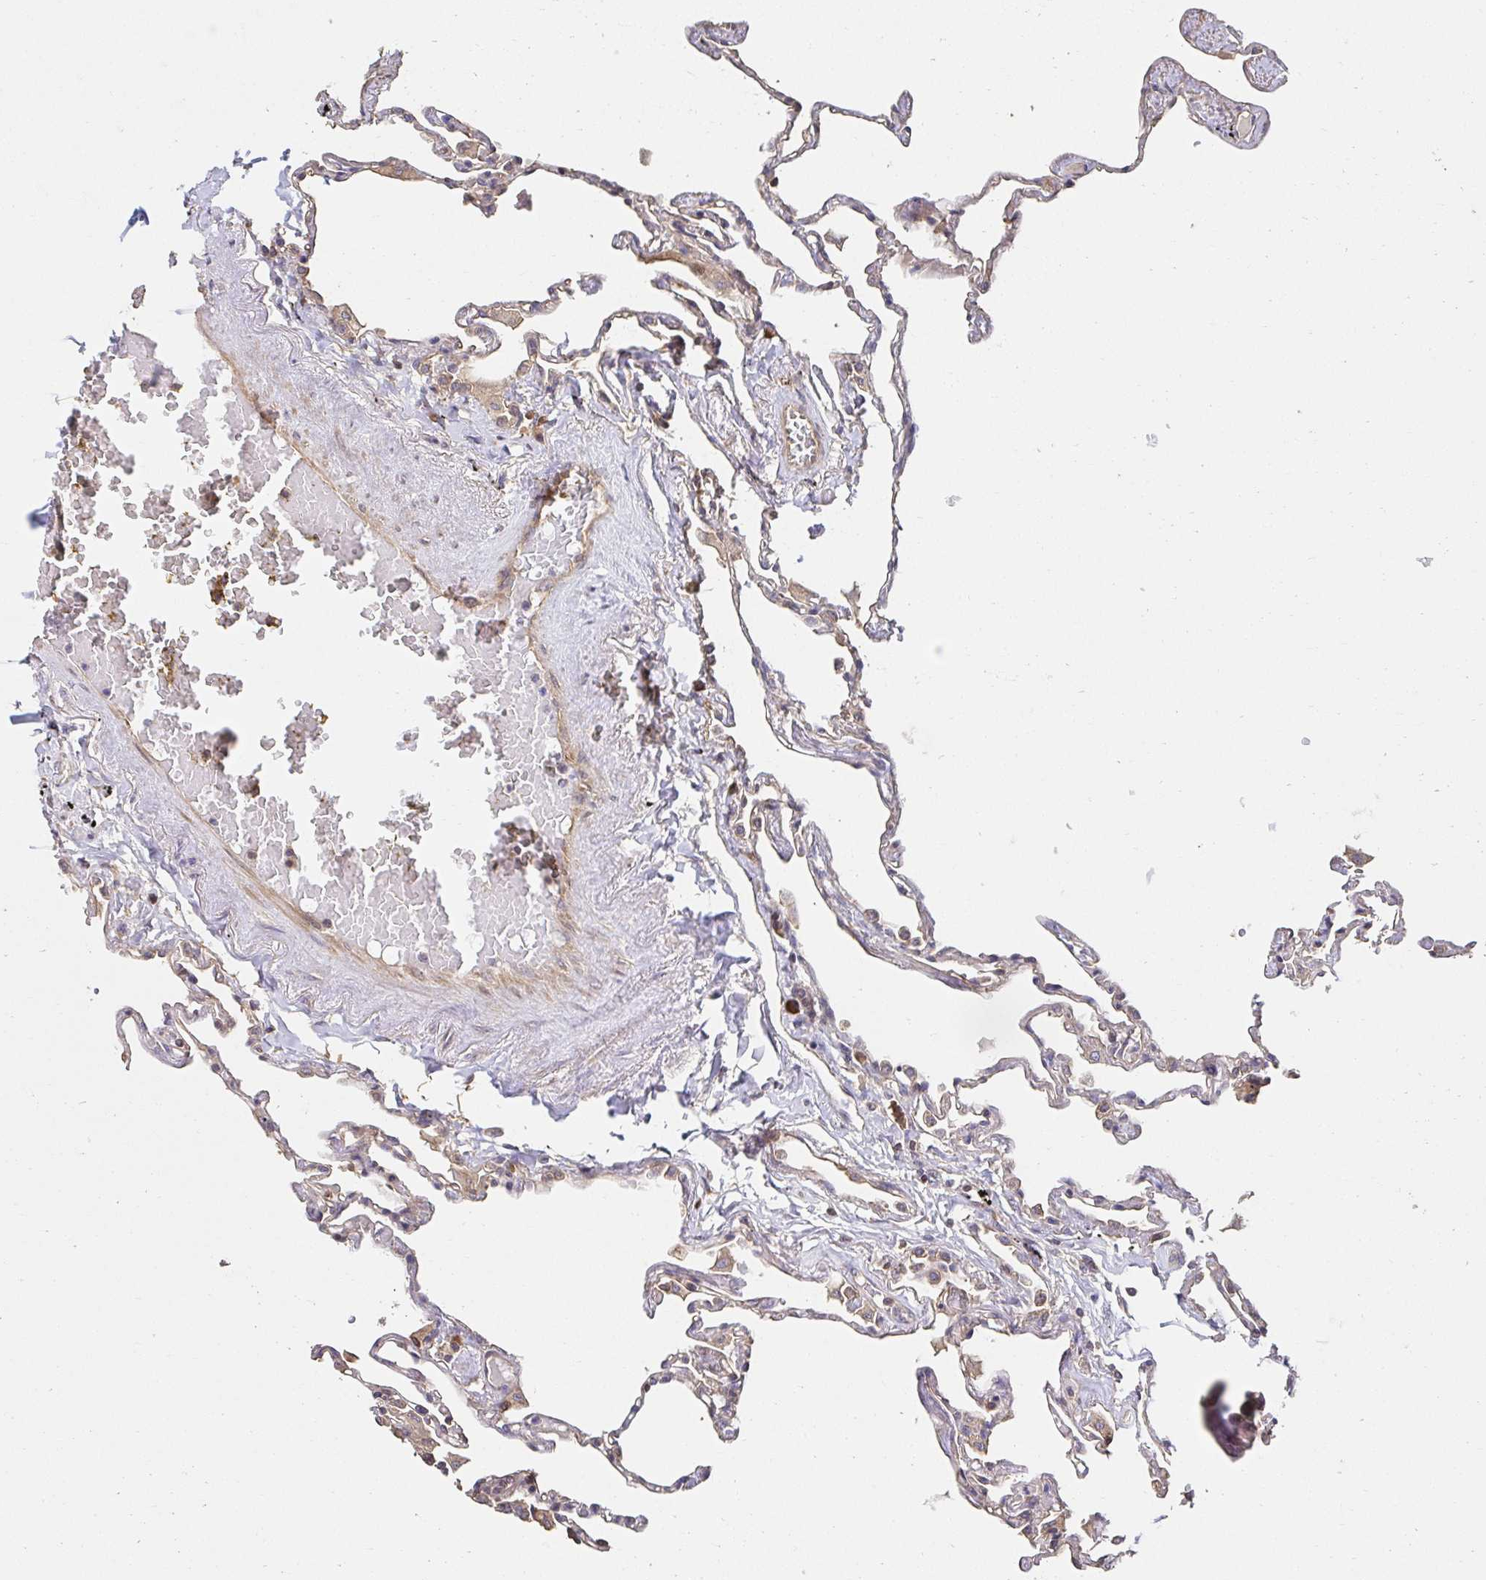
{"staining": {"intensity": "moderate", "quantity": "<25%", "location": "cytoplasmic/membranous"}, "tissue": "lung", "cell_type": "Alveolar cells", "image_type": "normal", "snomed": [{"axis": "morphology", "description": "Normal tissue, NOS"}, {"axis": "topography", "description": "Lung"}], "caption": "The immunohistochemical stain labels moderate cytoplasmic/membranous staining in alveolar cells of normal lung. (brown staining indicates protein expression, while blue staining denotes nuclei).", "gene": "APBB1", "patient": {"sex": "female", "age": 67}}